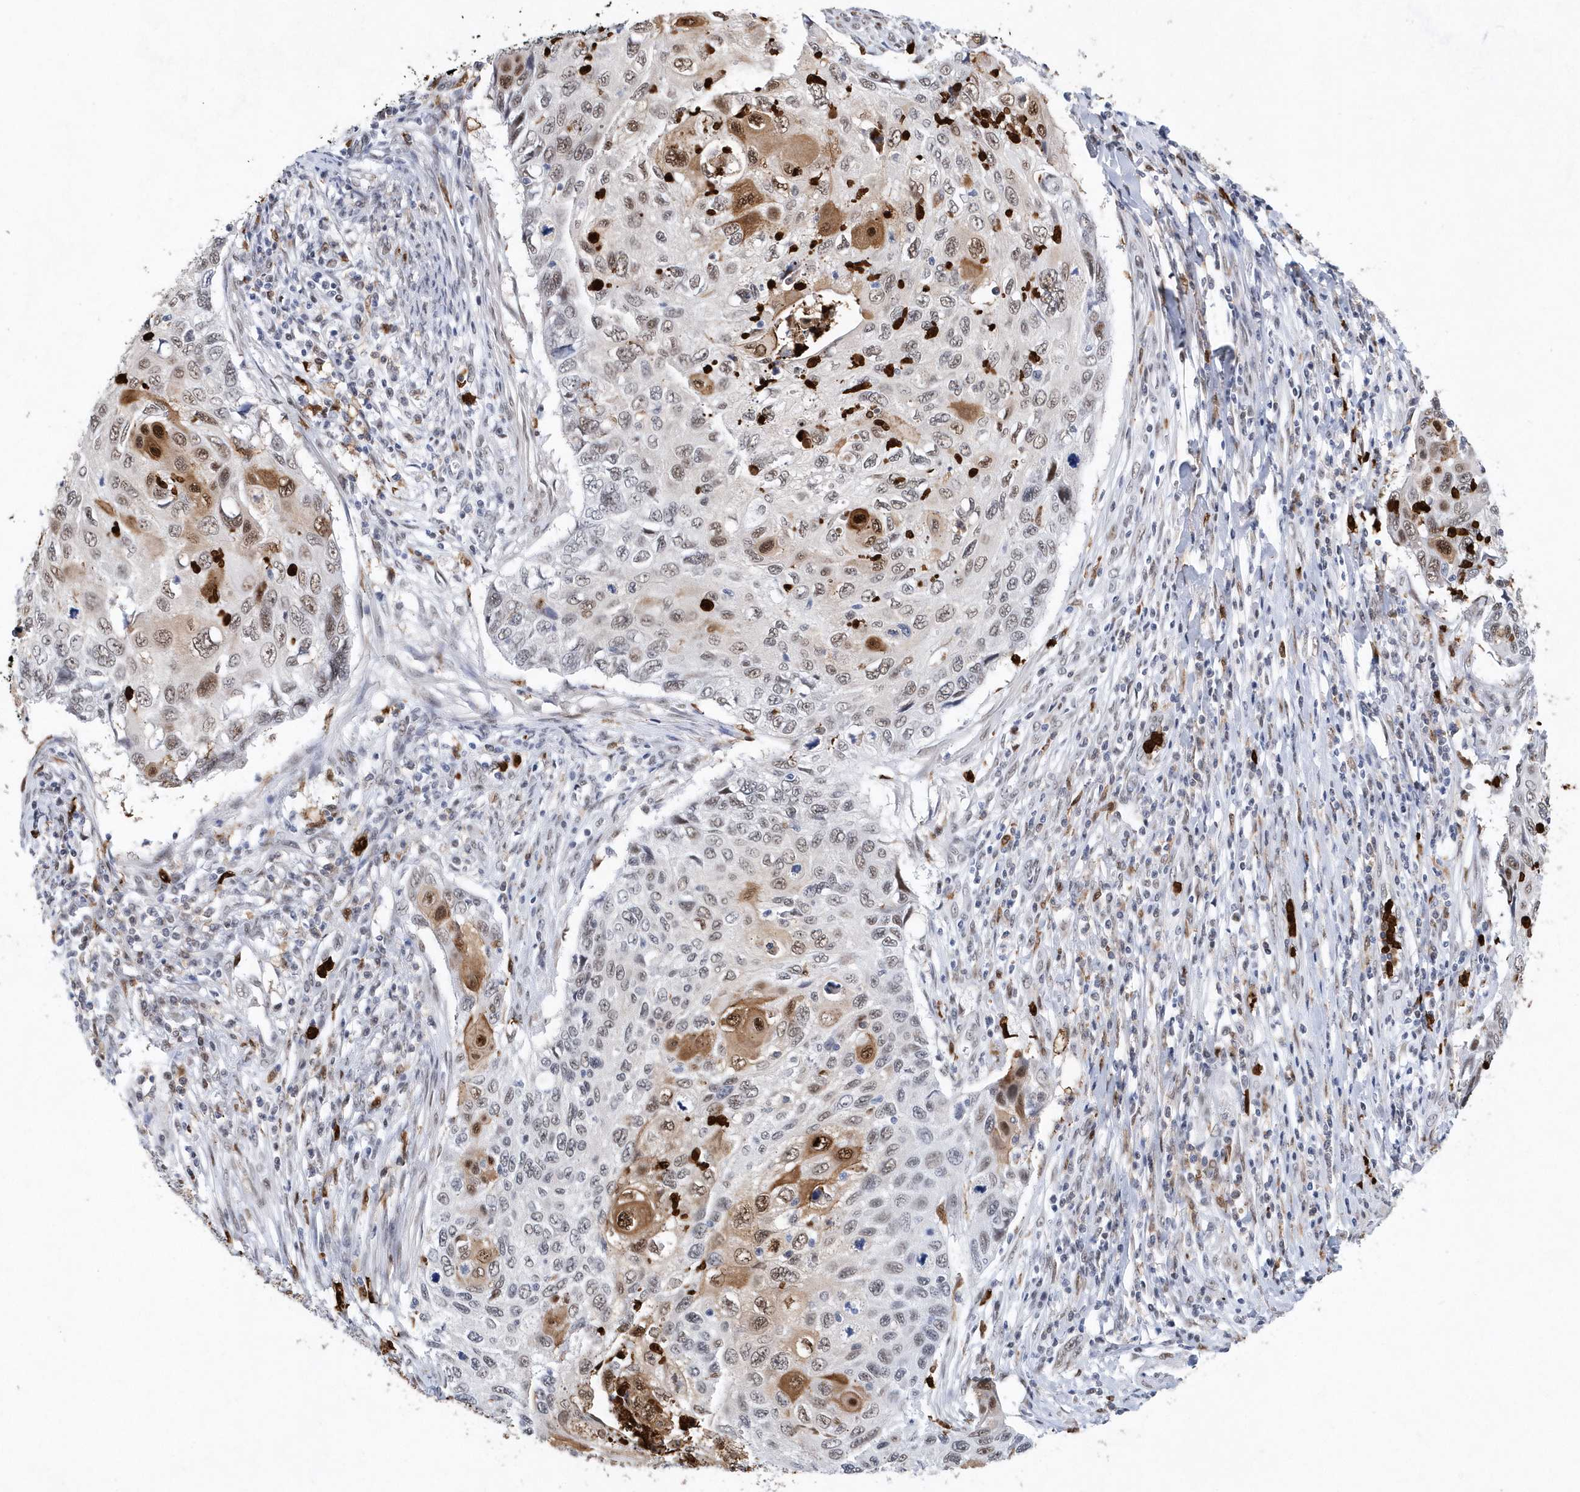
{"staining": {"intensity": "moderate", "quantity": "25%-75%", "location": "cytoplasmic/membranous,nuclear"}, "tissue": "cervical cancer", "cell_type": "Tumor cells", "image_type": "cancer", "snomed": [{"axis": "morphology", "description": "Squamous cell carcinoma, NOS"}, {"axis": "topography", "description": "Cervix"}], "caption": "Protein analysis of squamous cell carcinoma (cervical) tissue shows moderate cytoplasmic/membranous and nuclear positivity in about 25%-75% of tumor cells.", "gene": "RPP30", "patient": {"sex": "female", "age": 70}}